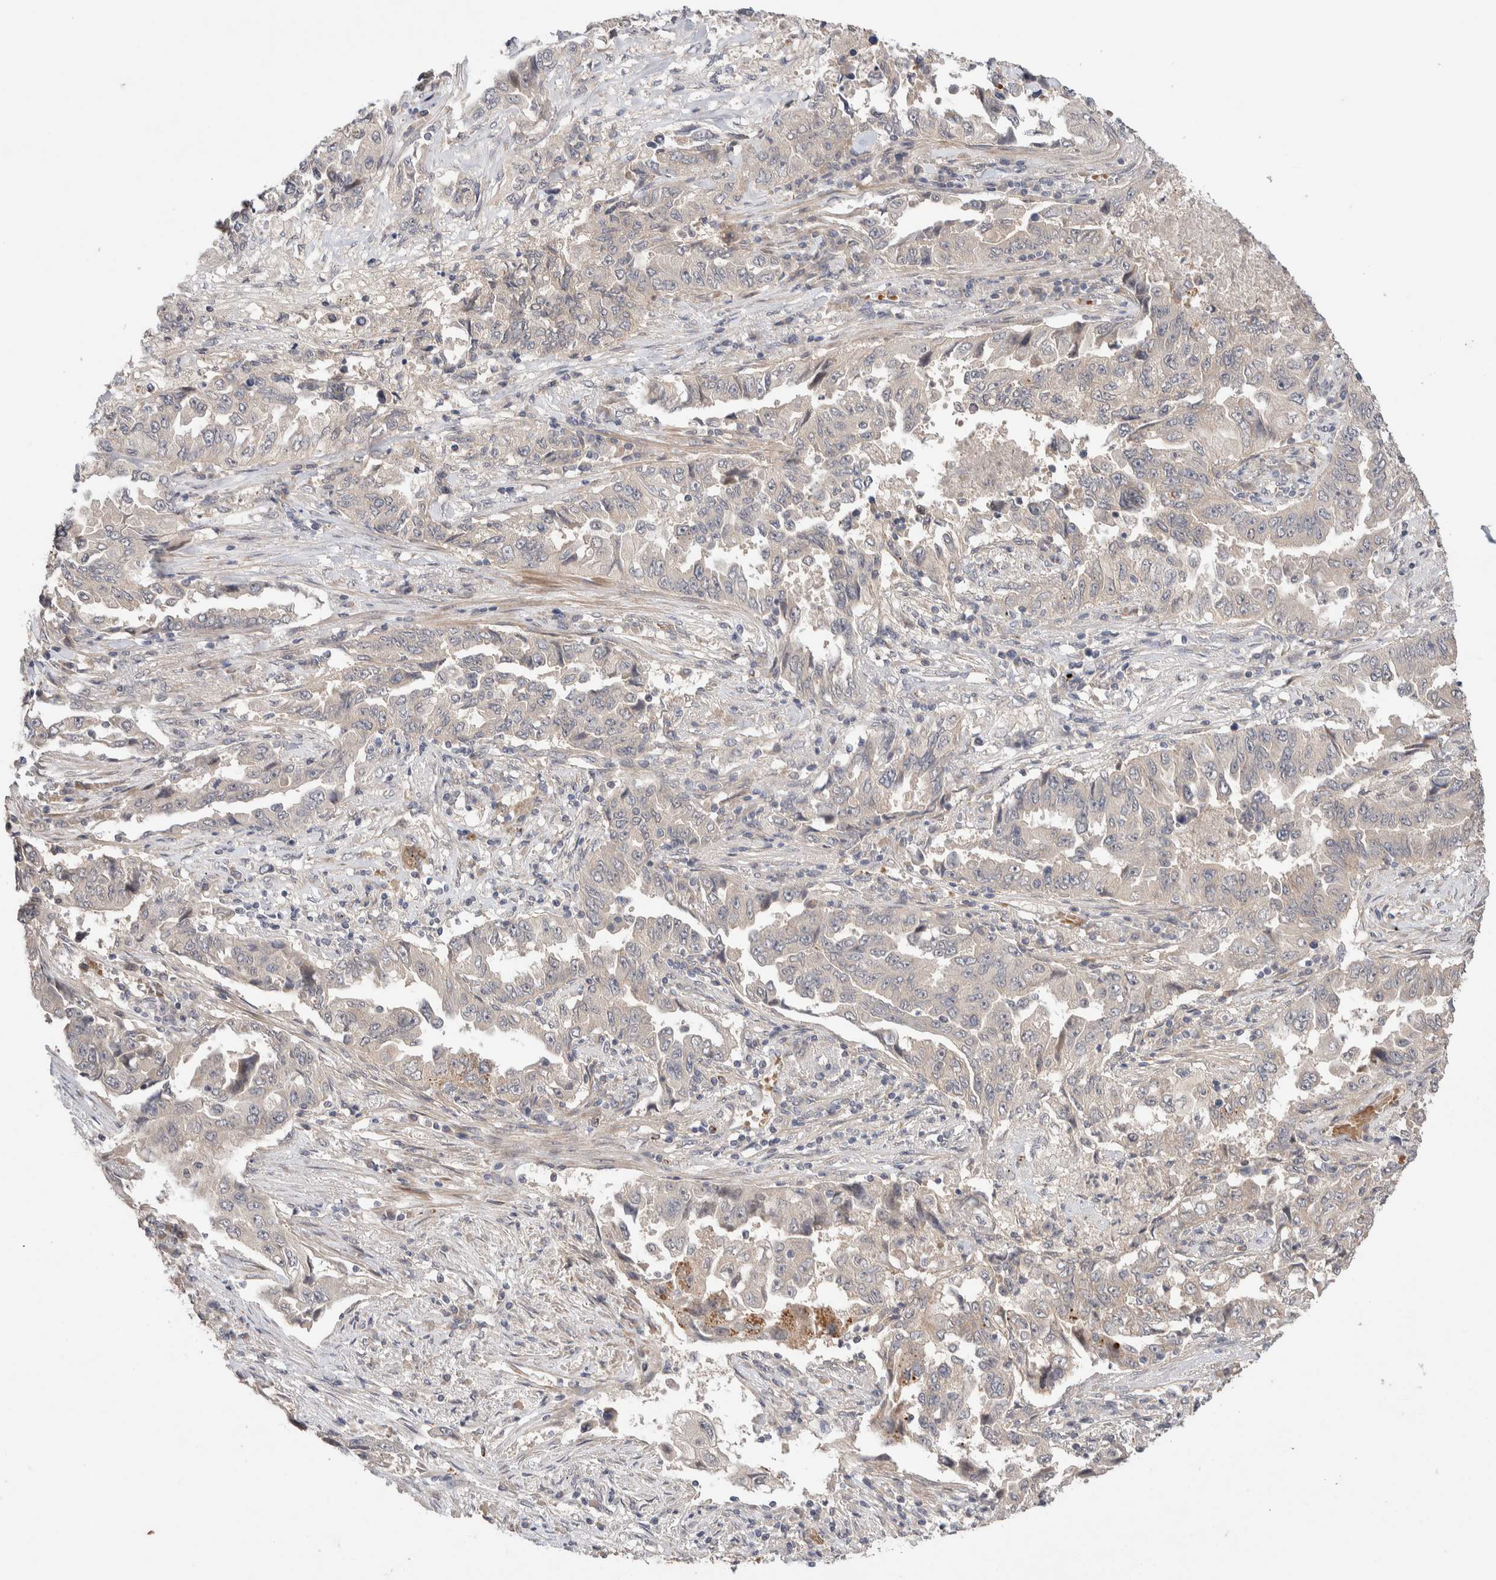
{"staining": {"intensity": "negative", "quantity": "none", "location": "none"}, "tissue": "lung cancer", "cell_type": "Tumor cells", "image_type": "cancer", "snomed": [{"axis": "morphology", "description": "Adenocarcinoma, NOS"}, {"axis": "topography", "description": "Lung"}], "caption": "This image is of lung cancer (adenocarcinoma) stained with IHC to label a protein in brown with the nuclei are counter-stained blue. There is no positivity in tumor cells.", "gene": "CASK", "patient": {"sex": "female", "age": 51}}